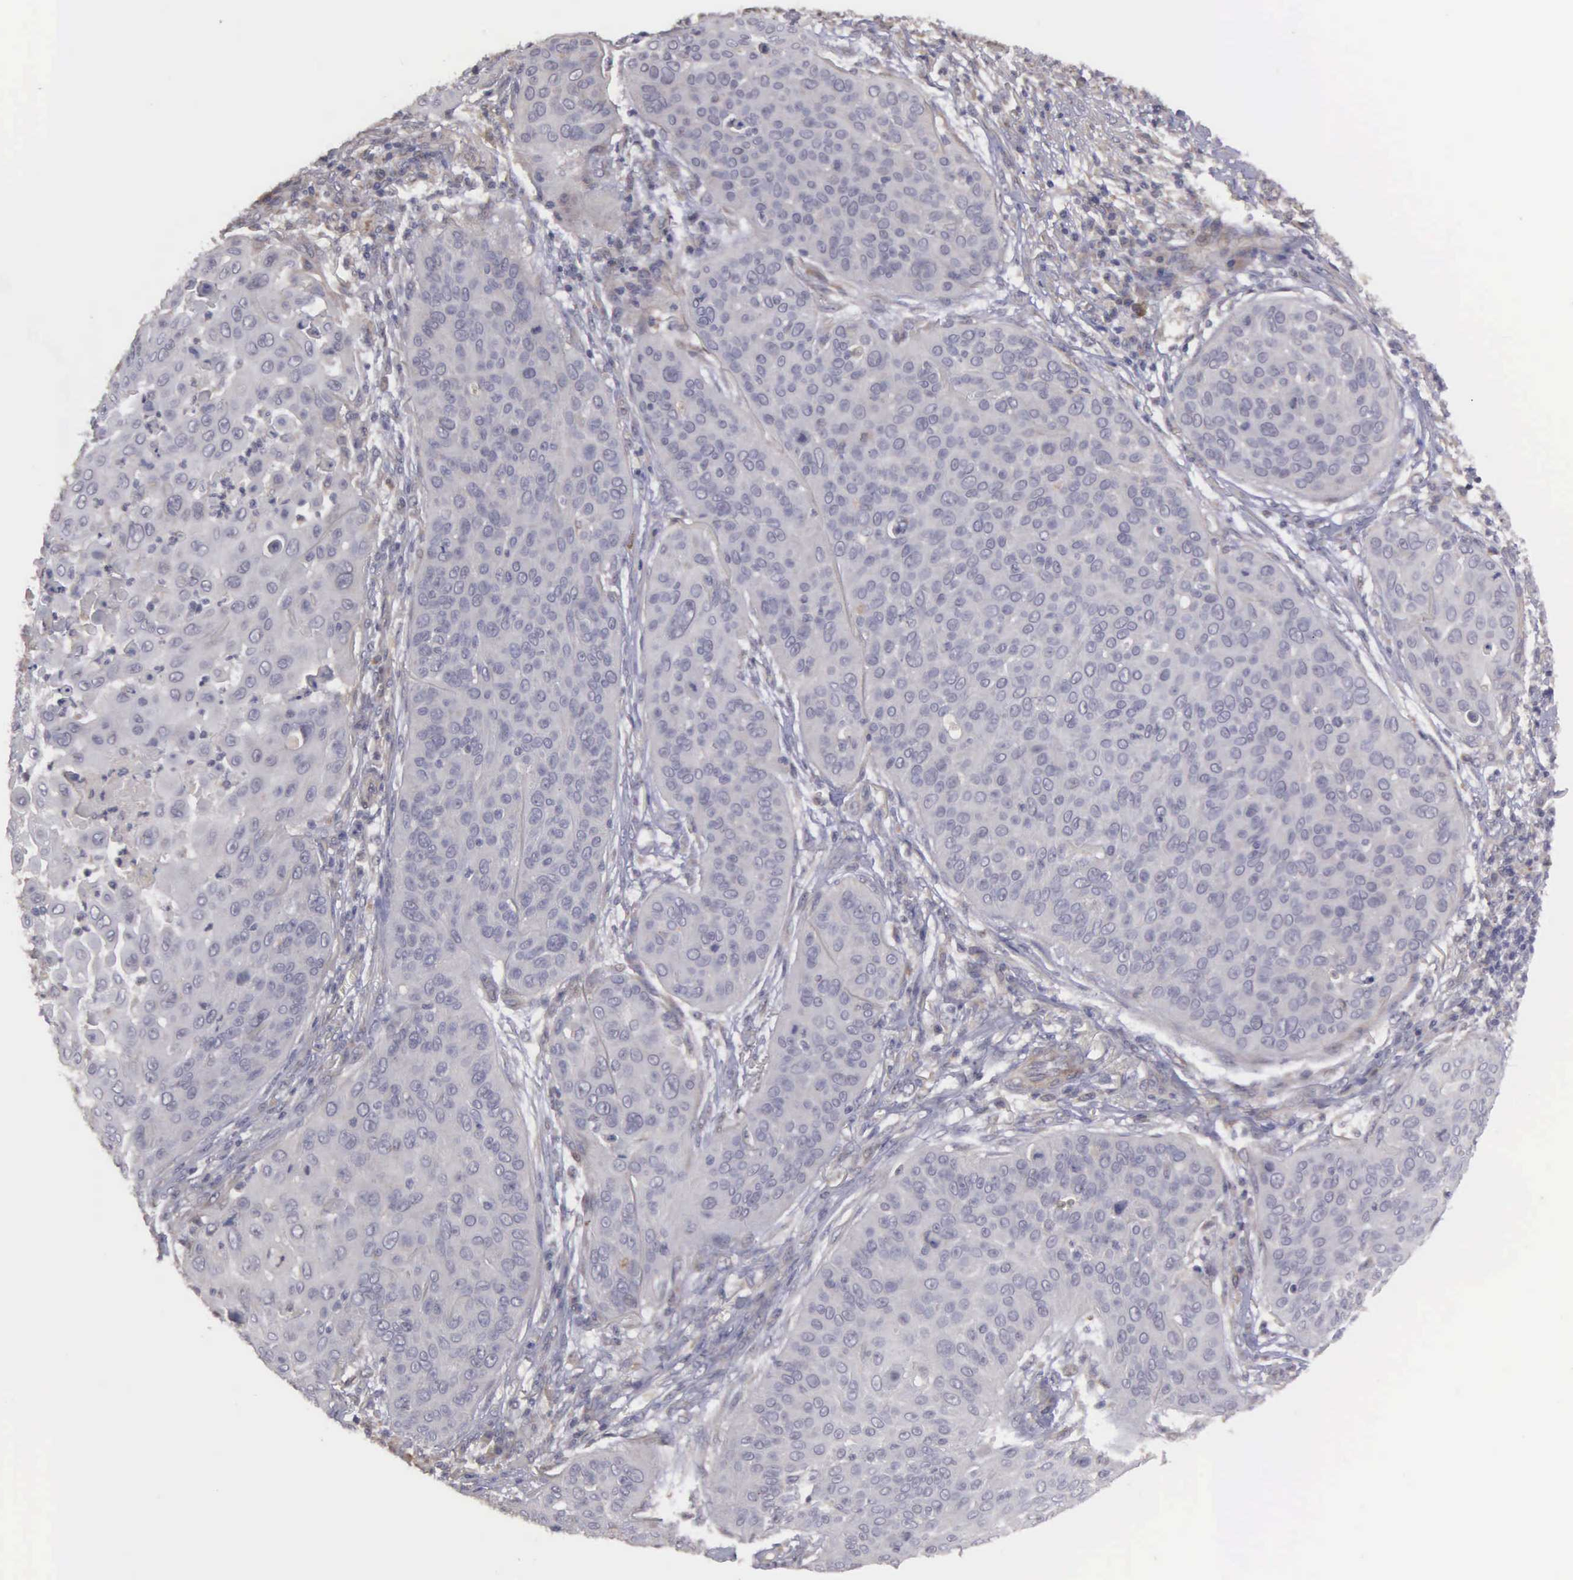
{"staining": {"intensity": "negative", "quantity": "none", "location": "none"}, "tissue": "skin cancer", "cell_type": "Tumor cells", "image_type": "cancer", "snomed": [{"axis": "morphology", "description": "Squamous cell carcinoma, NOS"}, {"axis": "topography", "description": "Skin"}], "caption": "IHC image of human skin cancer stained for a protein (brown), which displays no staining in tumor cells.", "gene": "RTL10", "patient": {"sex": "male", "age": 82}}